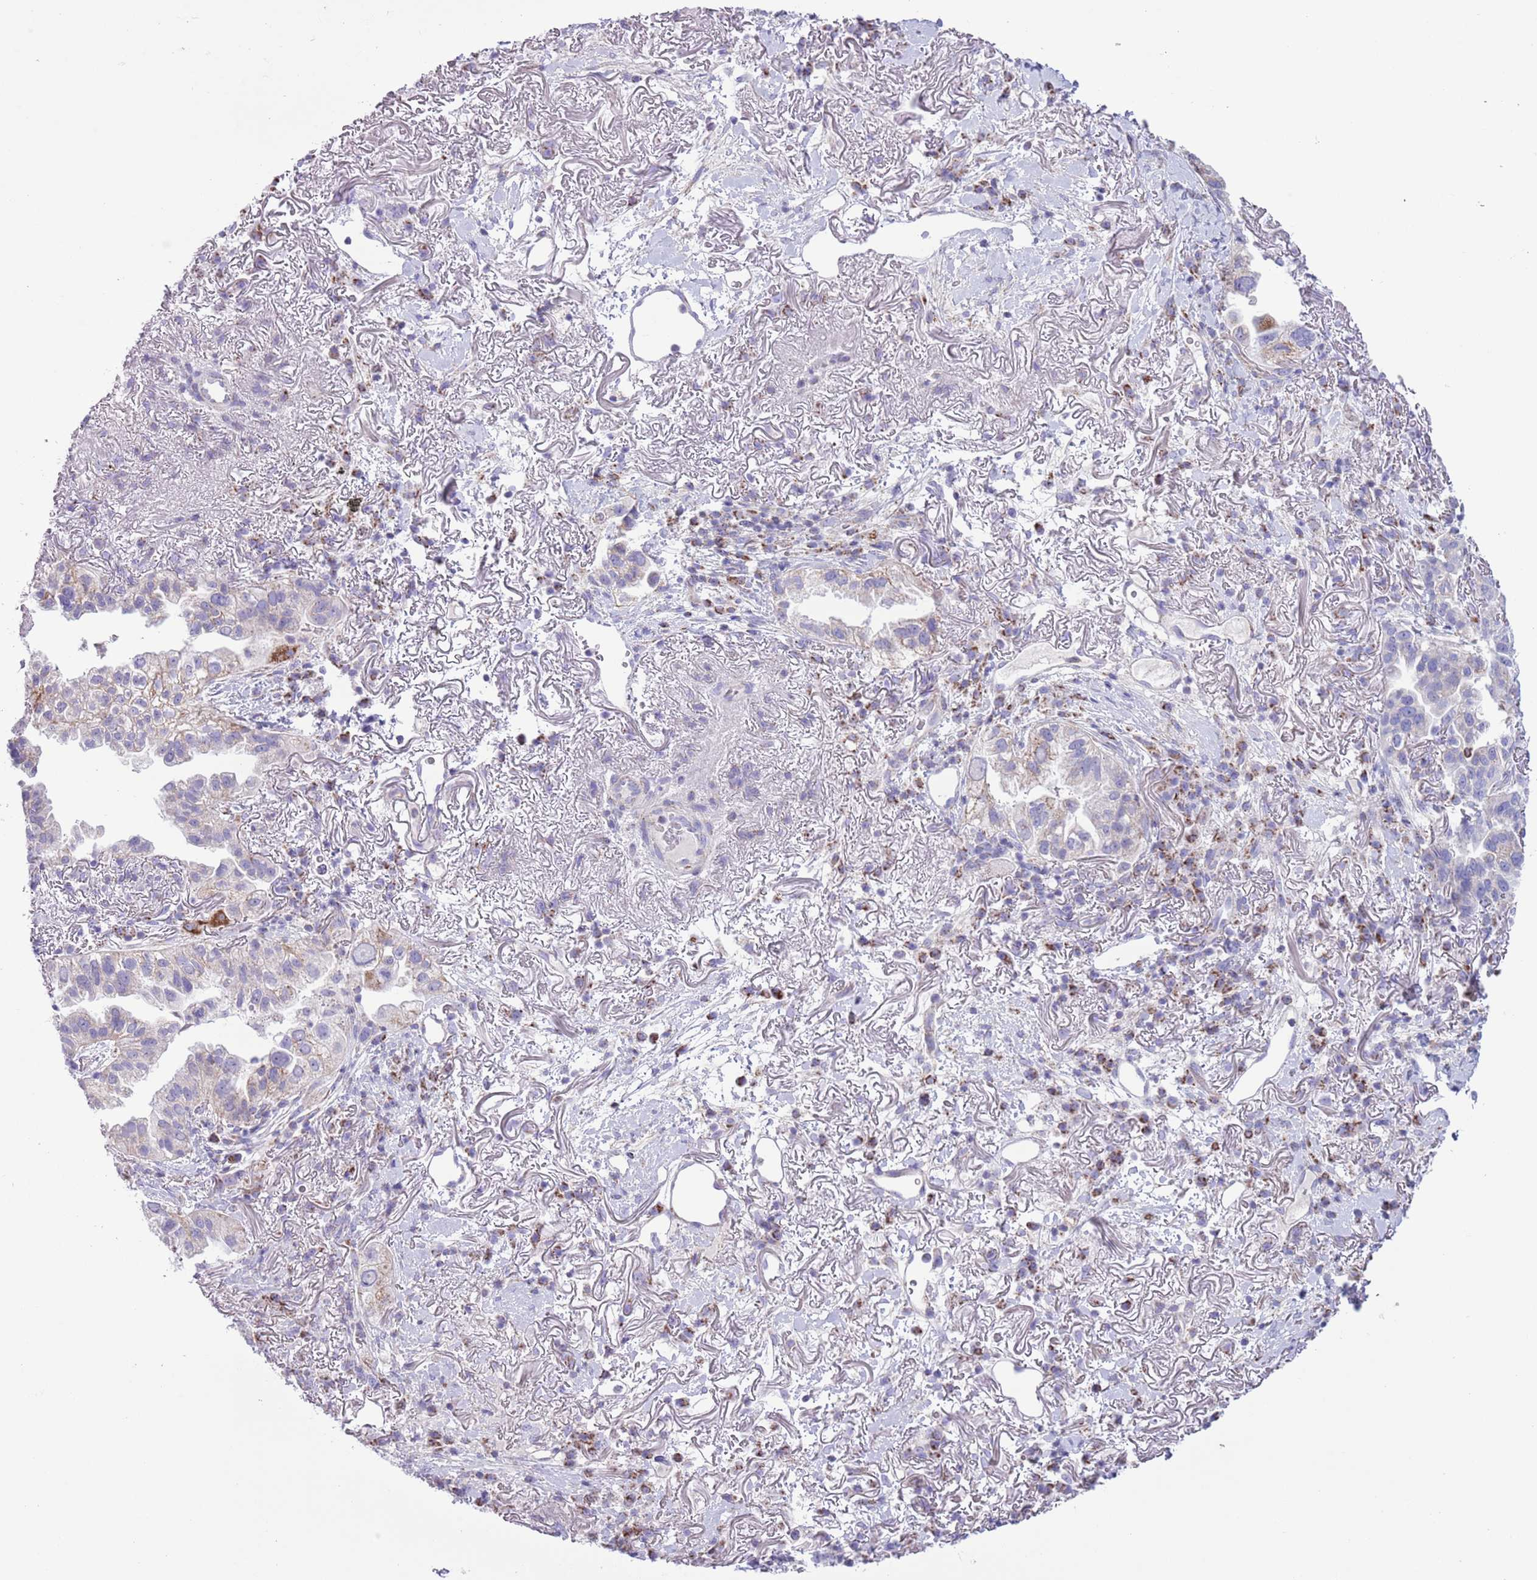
{"staining": {"intensity": "weak", "quantity": "<25%", "location": "cytoplasmic/membranous"}, "tissue": "lung cancer", "cell_type": "Tumor cells", "image_type": "cancer", "snomed": [{"axis": "morphology", "description": "Adenocarcinoma, NOS"}, {"axis": "topography", "description": "Lung"}], "caption": "Immunohistochemistry of lung cancer exhibits no positivity in tumor cells.", "gene": "ATP6V1B1", "patient": {"sex": "female", "age": 69}}